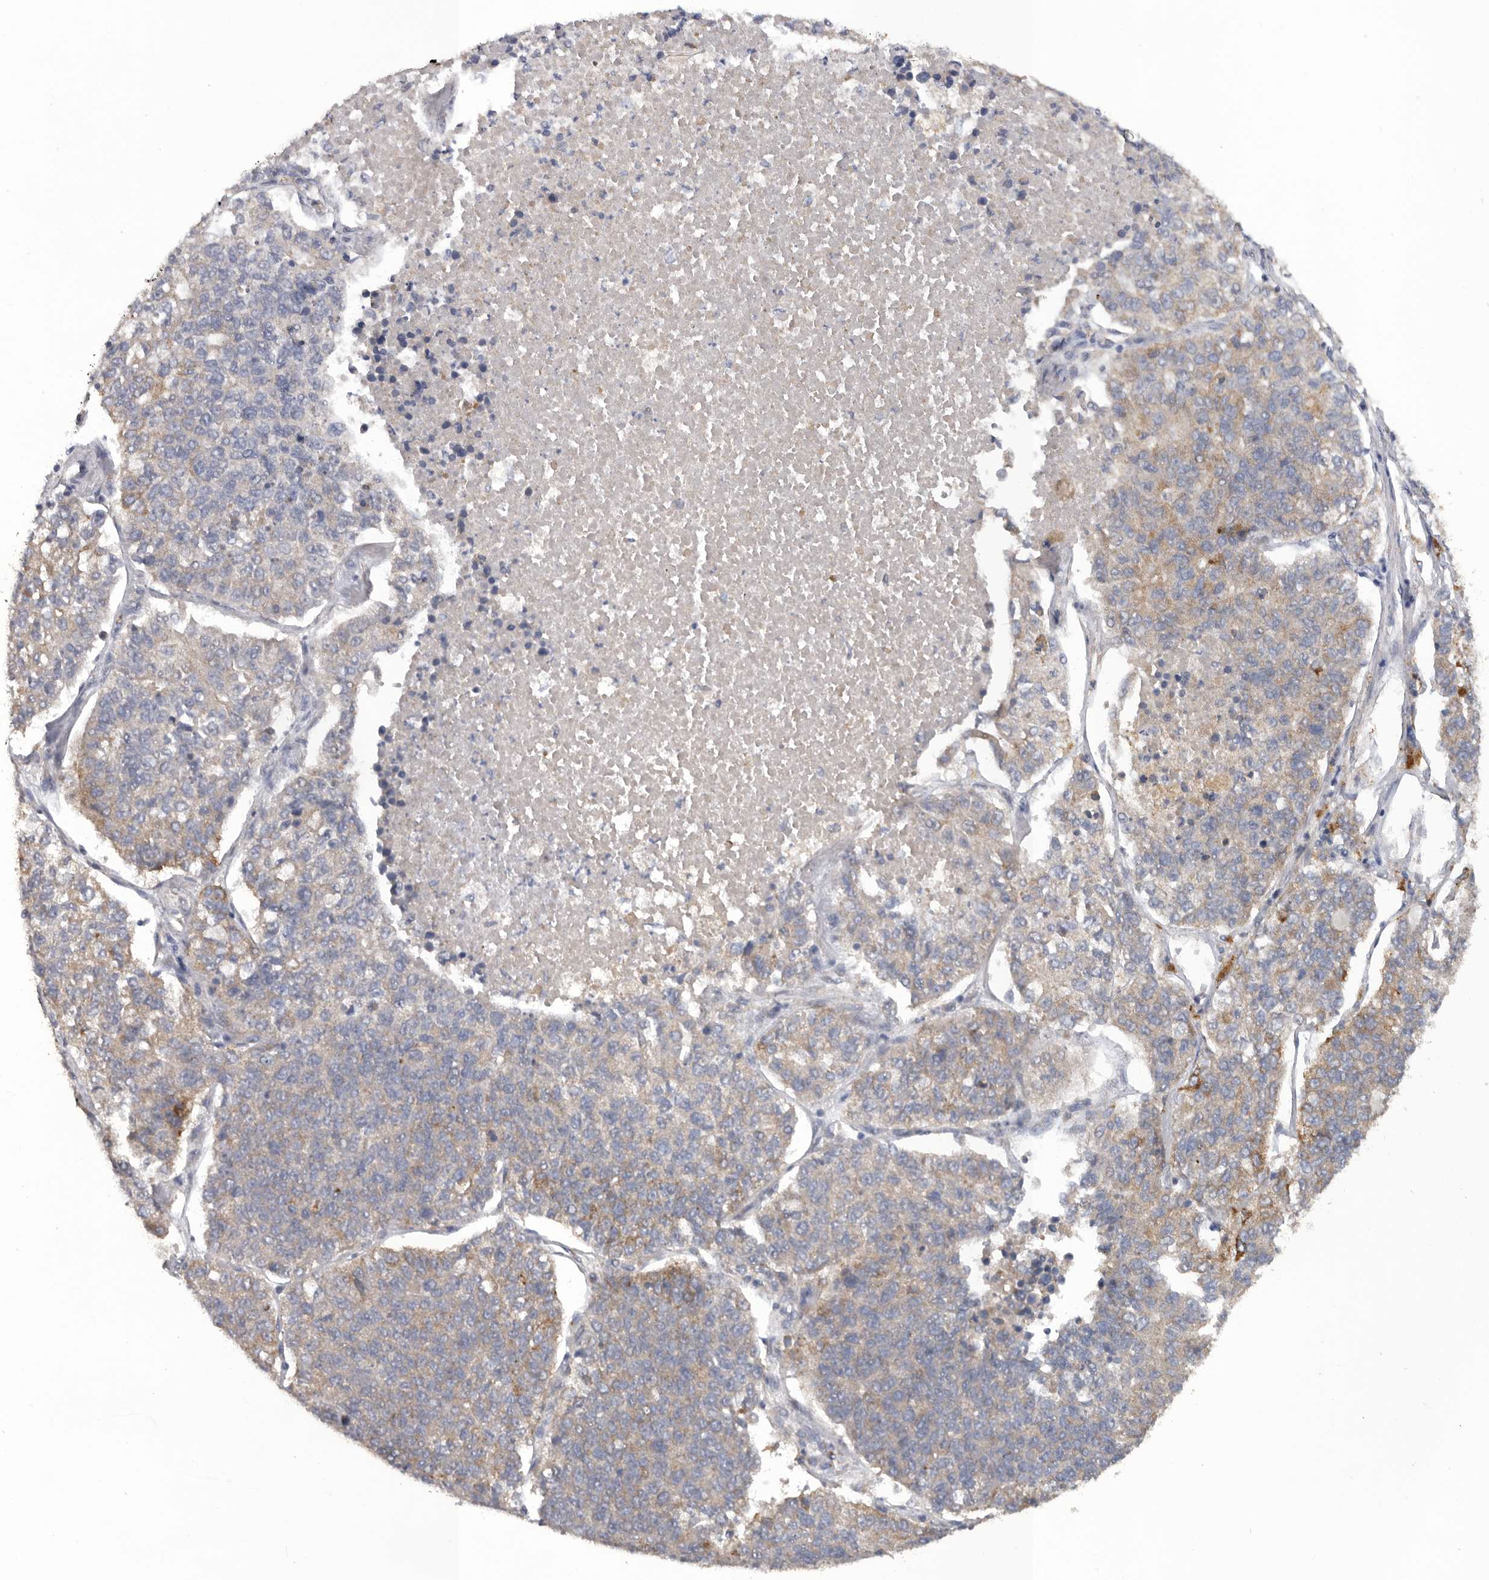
{"staining": {"intensity": "moderate", "quantity": "25%-75%", "location": "cytoplasmic/membranous"}, "tissue": "lung cancer", "cell_type": "Tumor cells", "image_type": "cancer", "snomed": [{"axis": "morphology", "description": "Adenocarcinoma, NOS"}, {"axis": "topography", "description": "Lung"}], "caption": "Immunohistochemical staining of lung cancer (adenocarcinoma) demonstrates medium levels of moderate cytoplasmic/membranous protein staining in approximately 25%-75% of tumor cells.", "gene": "PODXL2", "patient": {"sex": "male", "age": 49}}